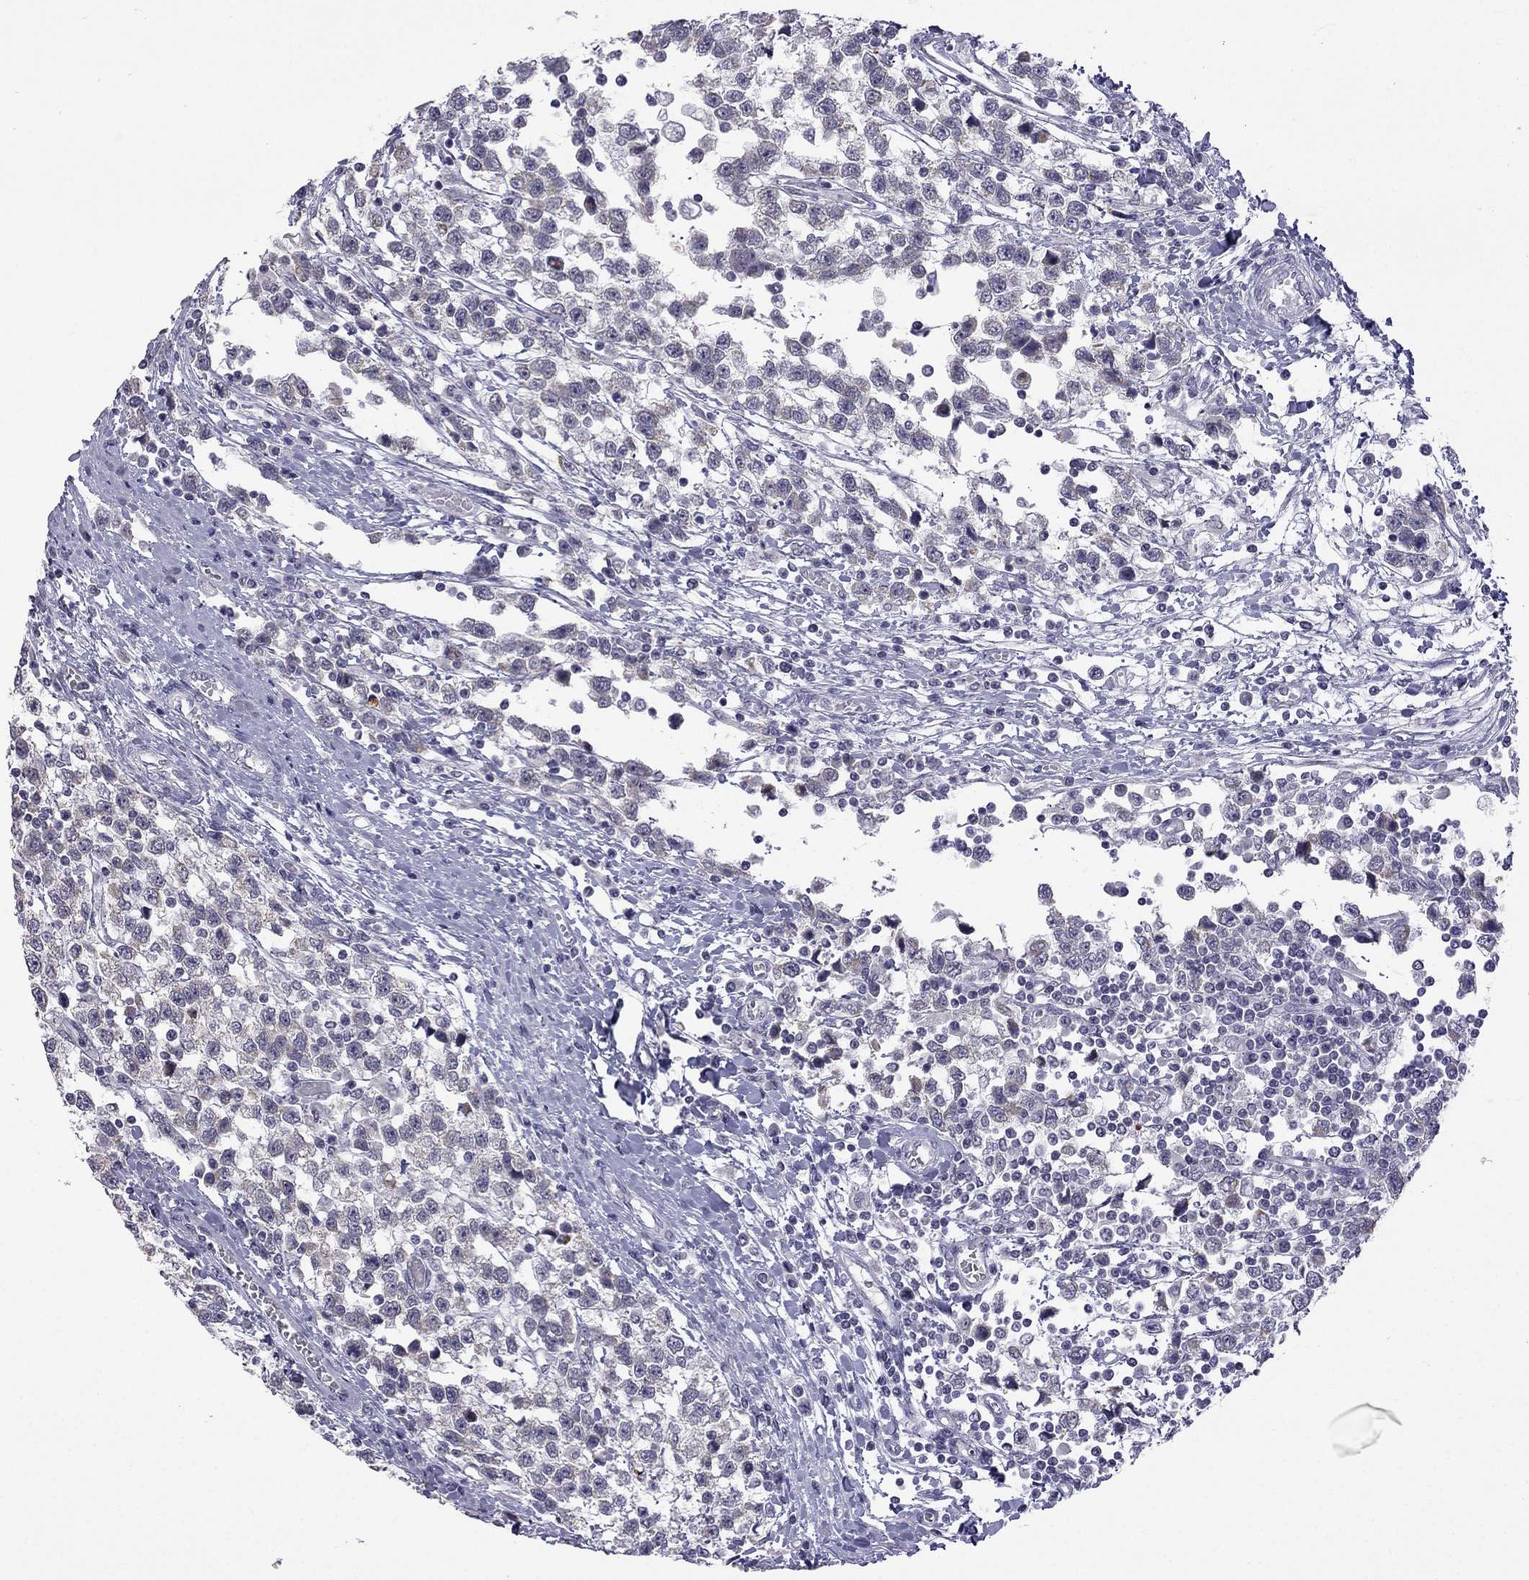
{"staining": {"intensity": "negative", "quantity": "none", "location": "none"}, "tissue": "testis cancer", "cell_type": "Tumor cells", "image_type": "cancer", "snomed": [{"axis": "morphology", "description": "Seminoma, NOS"}, {"axis": "topography", "description": "Testis"}], "caption": "Human testis cancer stained for a protein using immunohistochemistry (IHC) demonstrates no expression in tumor cells.", "gene": "C5orf49", "patient": {"sex": "male", "age": 34}}